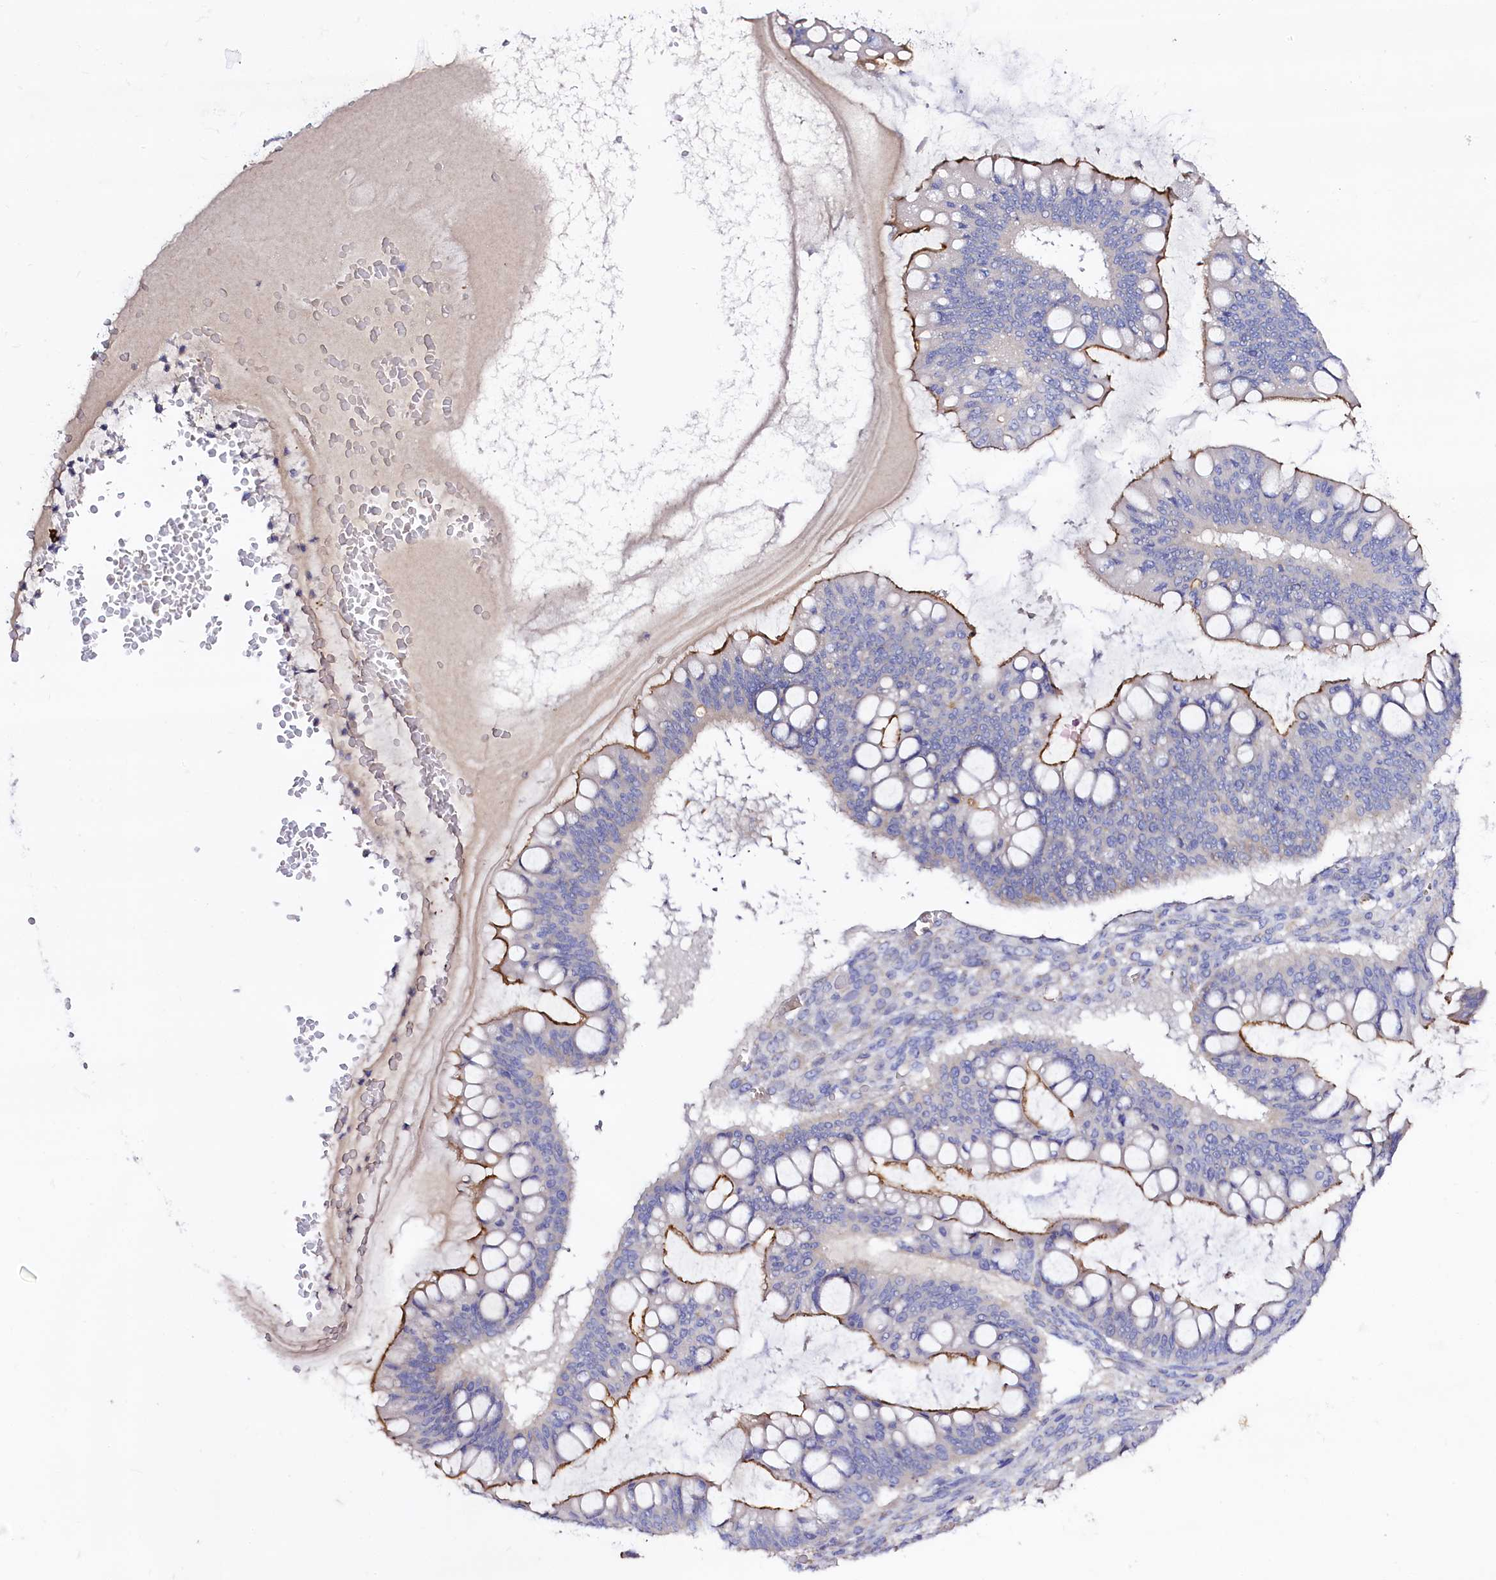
{"staining": {"intensity": "moderate", "quantity": "25%-75%", "location": "cytoplasmic/membranous"}, "tissue": "ovarian cancer", "cell_type": "Tumor cells", "image_type": "cancer", "snomed": [{"axis": "morphology", "description": "Cystadenocarcinoma, mucinous, NOS"}, {"axis": "topography", "description": "Ovary"}], "caption": "Human ovarian cancer stained for a protein (brown) shows moderate cytoplasmic/membranous positive staining in approximately 25%-75% of tumor cells.", "gene": "SLC7A1", "patient": {"sex": "female", "age": 73}}